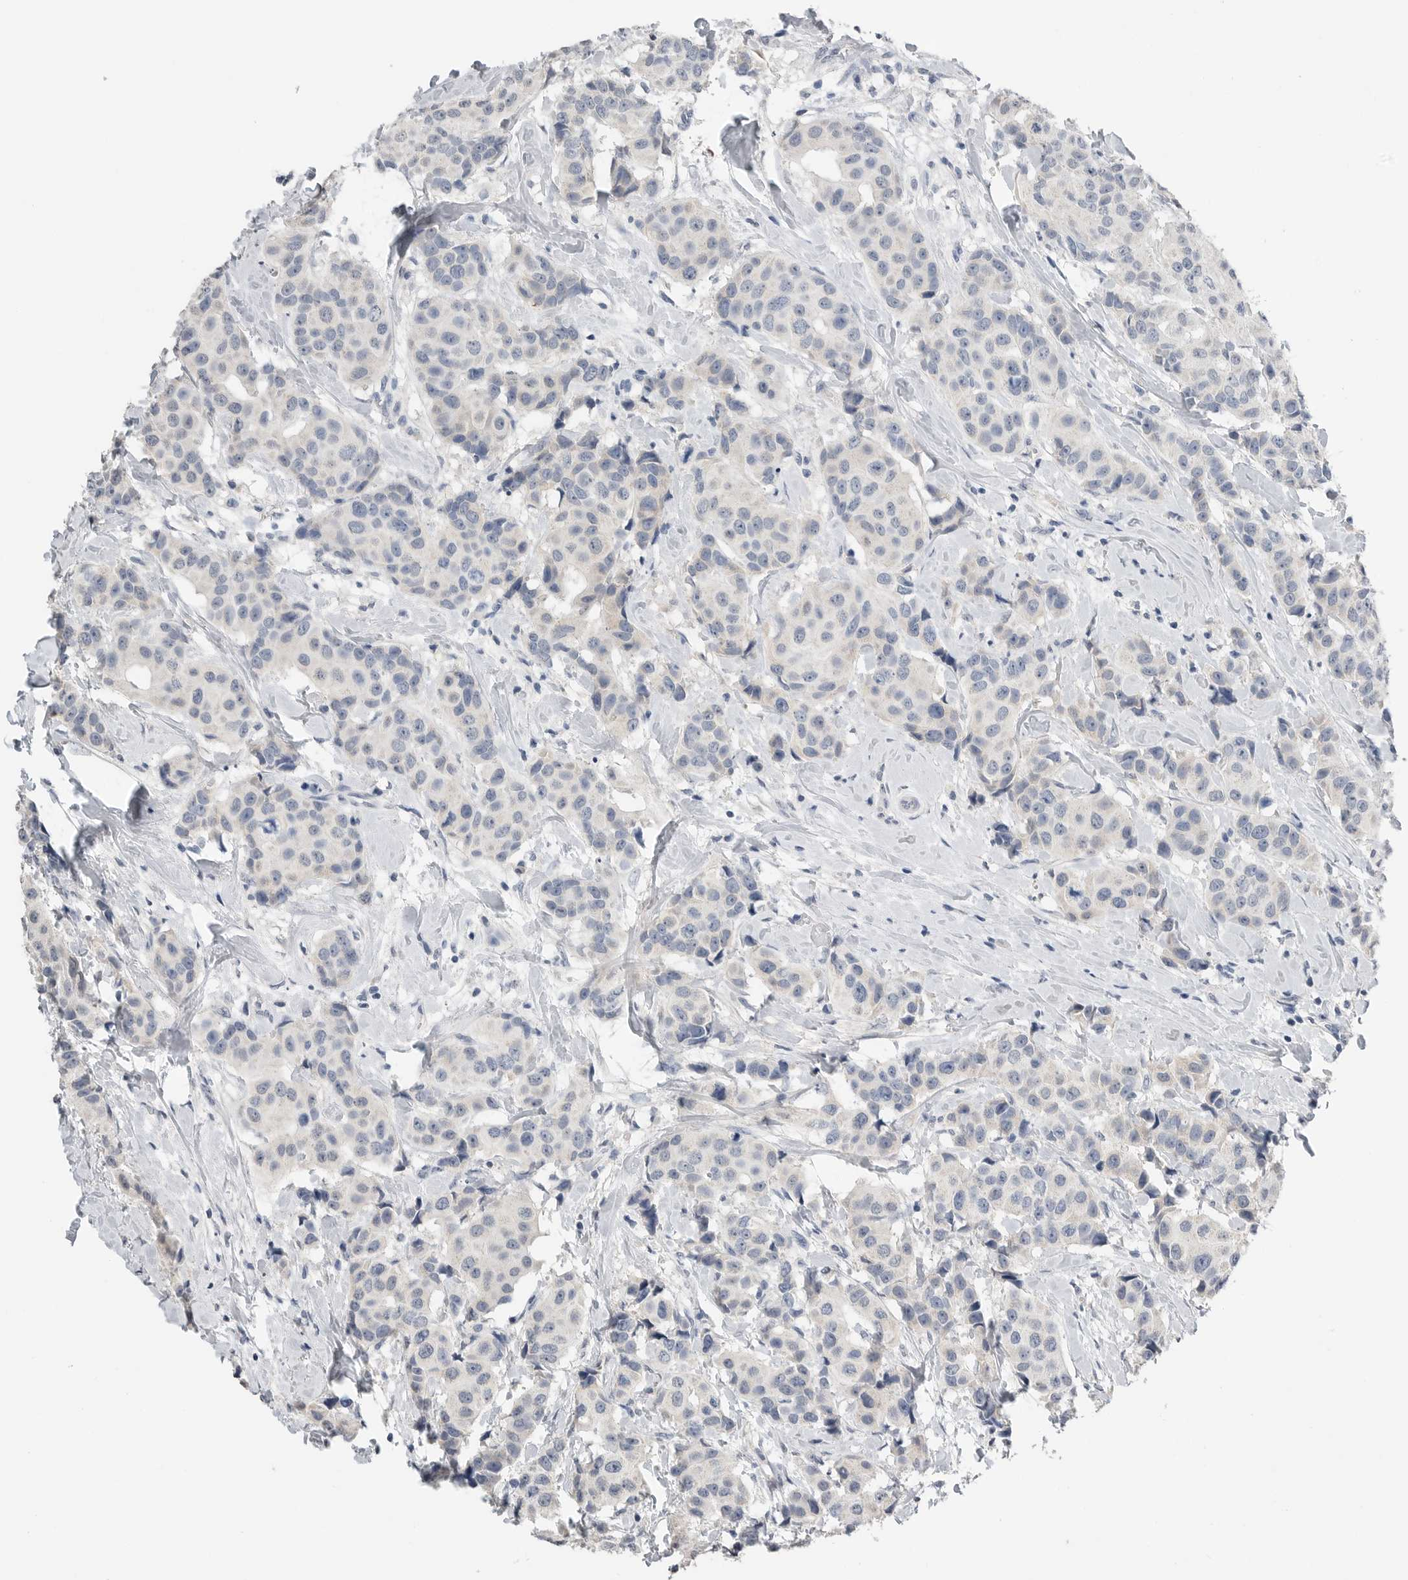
{"staining": {"intensity": "negative", "quantity": "none", "location": "none"}, "tissue": "breast cancer", "cell_type": "Tumor cells", "image_type": "cancer", "snomed": [{"axis": "morphology", "description": "Normal tissue, NOS"}, {"axis": "morphology", "description": "Duct carcinoma"}, {"axis": "topography", "description": "Breast"}], "caption": "Tumor cells show no significant staining in breast cancer.", "gene": "FABP6", "patient": {"sex": "female", "age": 39}}